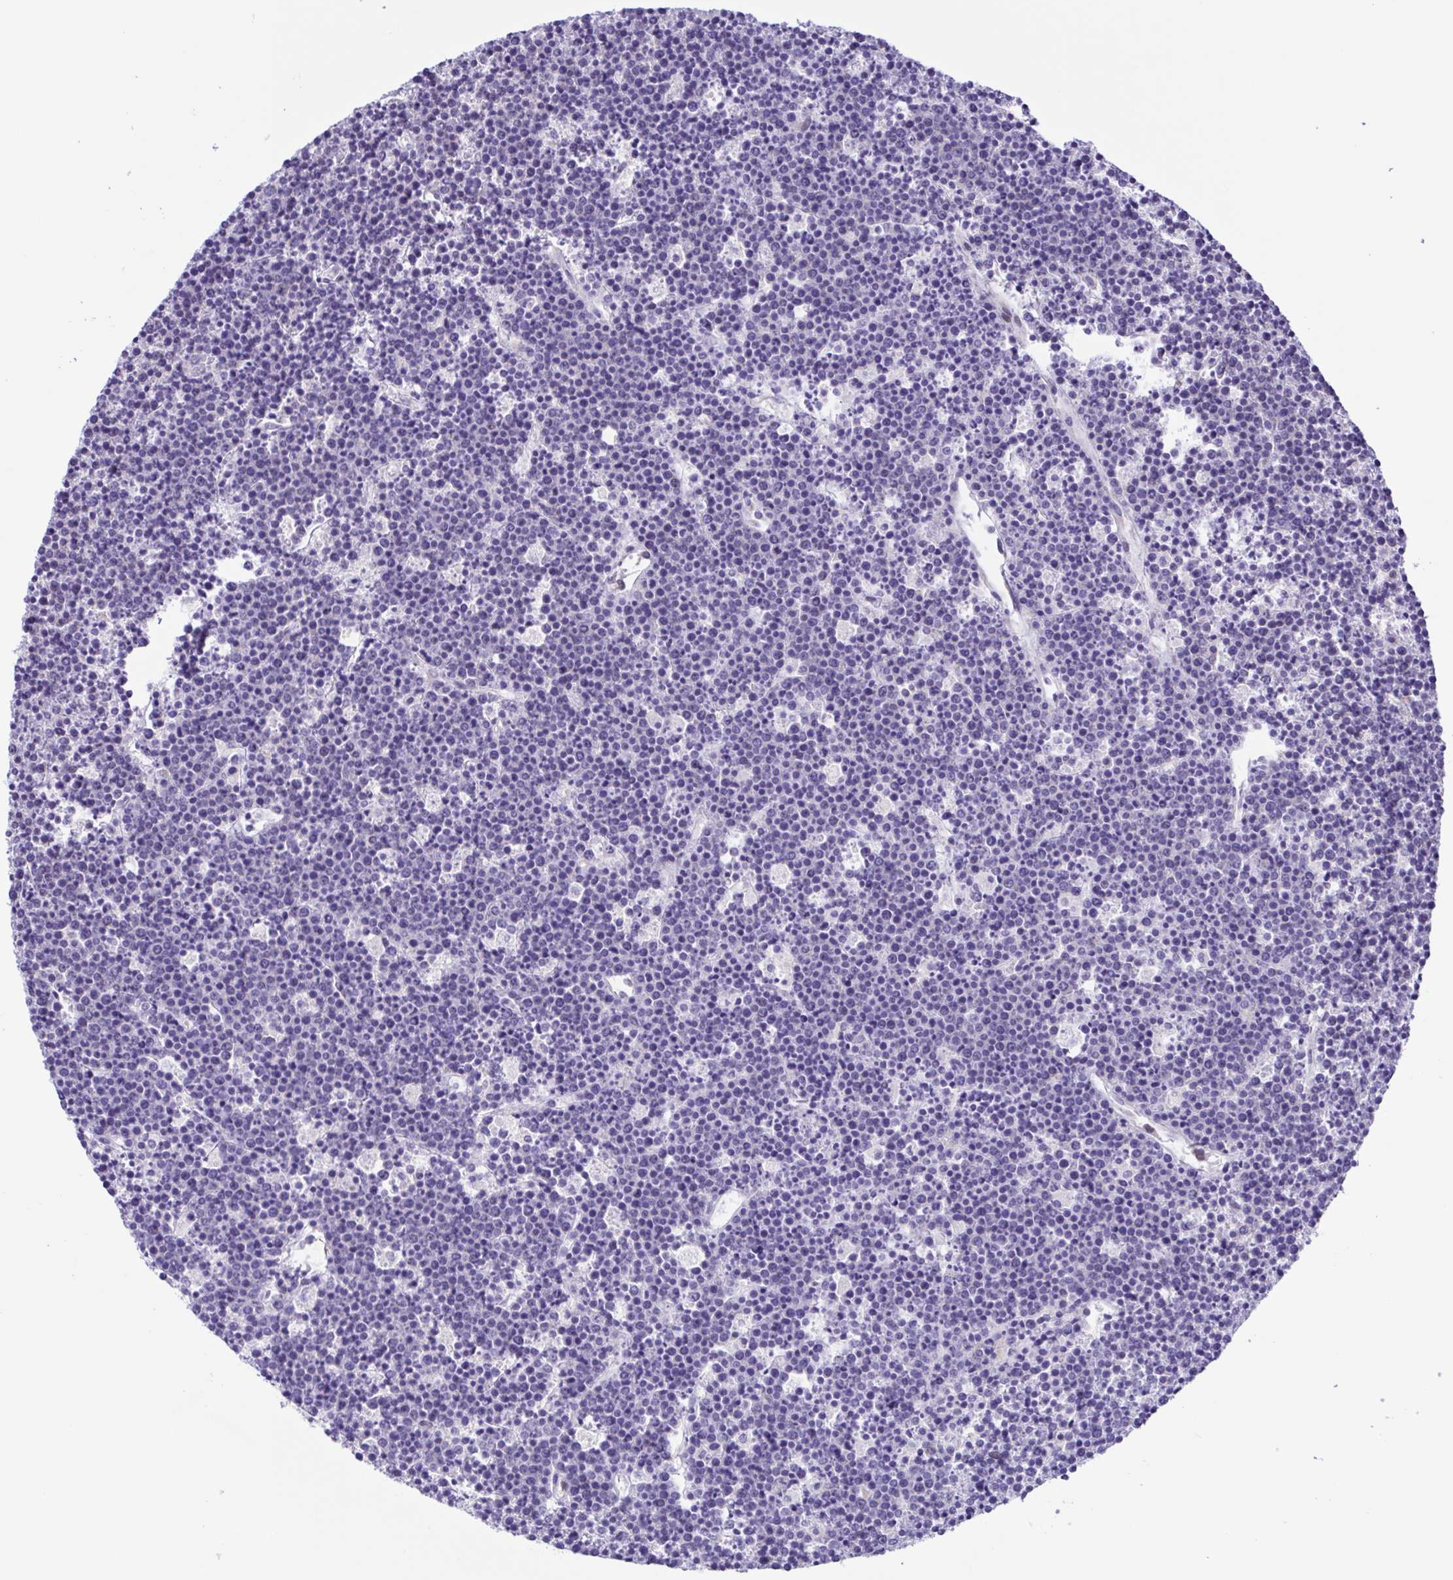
{"staining": {"intensity": "negative", "quantity": "none", "location": "none"}, "tissue": "lymphoma", "cell_type": "Tumor cells", "image_type": "cancer", "snomed": [{"axis": "morphology", "description": "Malignant lymphoma, non-Hodgkin's type, High grade"}, {"axis": "topography", "description": "Ovary"}], "caption": "Immunohistochemical staining of high-grade malignant lymphoma, non-Hodgkin's type displays no significant expression in tumor cells. The staining was performed using DAB to visualize the protein expression in brown, while the nuclei were stained in blue with hematoxylin (Magnification: 20x).", "gene": "TGM3", "patient": {"sex": "female", "age": 56}}